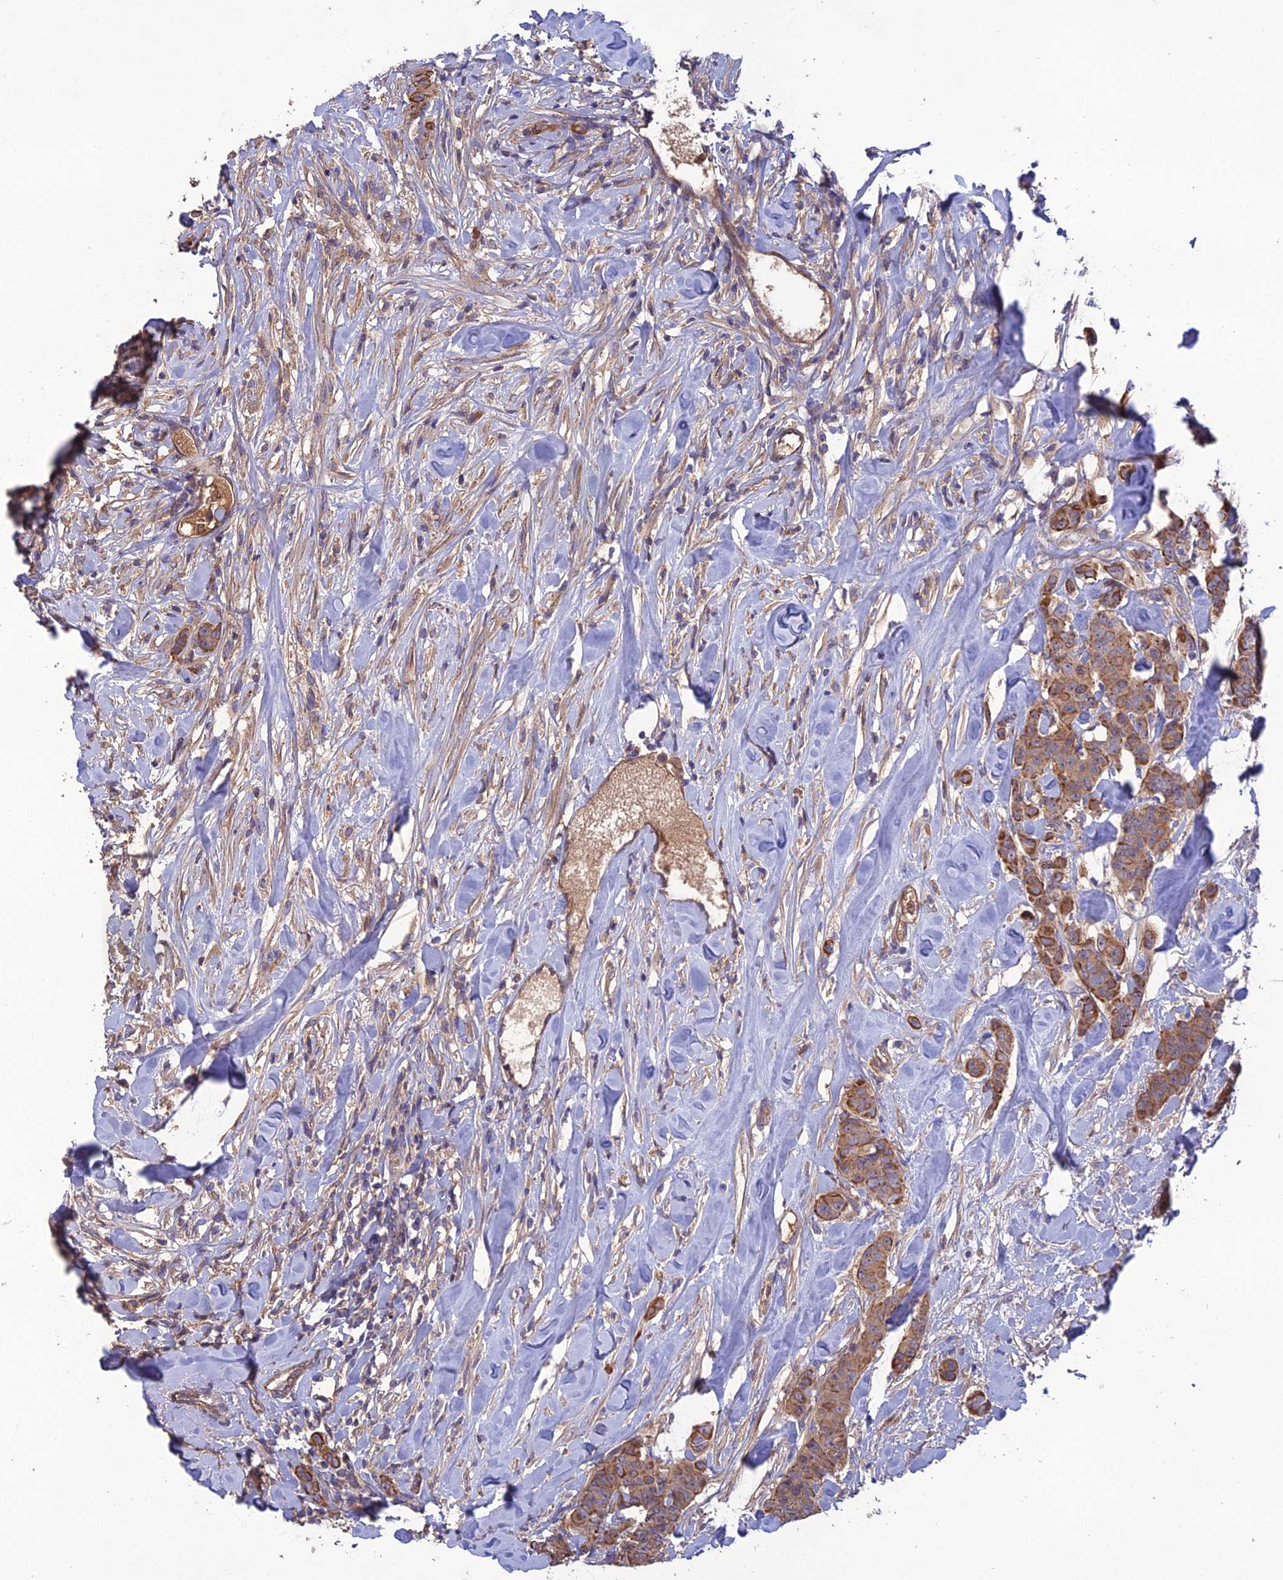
{"staining": {"intensity": "moderate", "quantity": ">75%", "location": "cytoplasmic/membranous"}, "tissue": "breast cancer", "cell_type": "Tumor cells", "image_type": "cancer", "snomed": [{"axis": "morphology", "description": "Duct carcinoma"}, {"axis": "topography", "description": "Breast"}], "caption": "Human breast invasive ductal carcinoma stained with a protein marker demonstrates moderate staining in tumor cells.", "gene": "GALR2", "patient": {"sex": "female", "age": 40}}